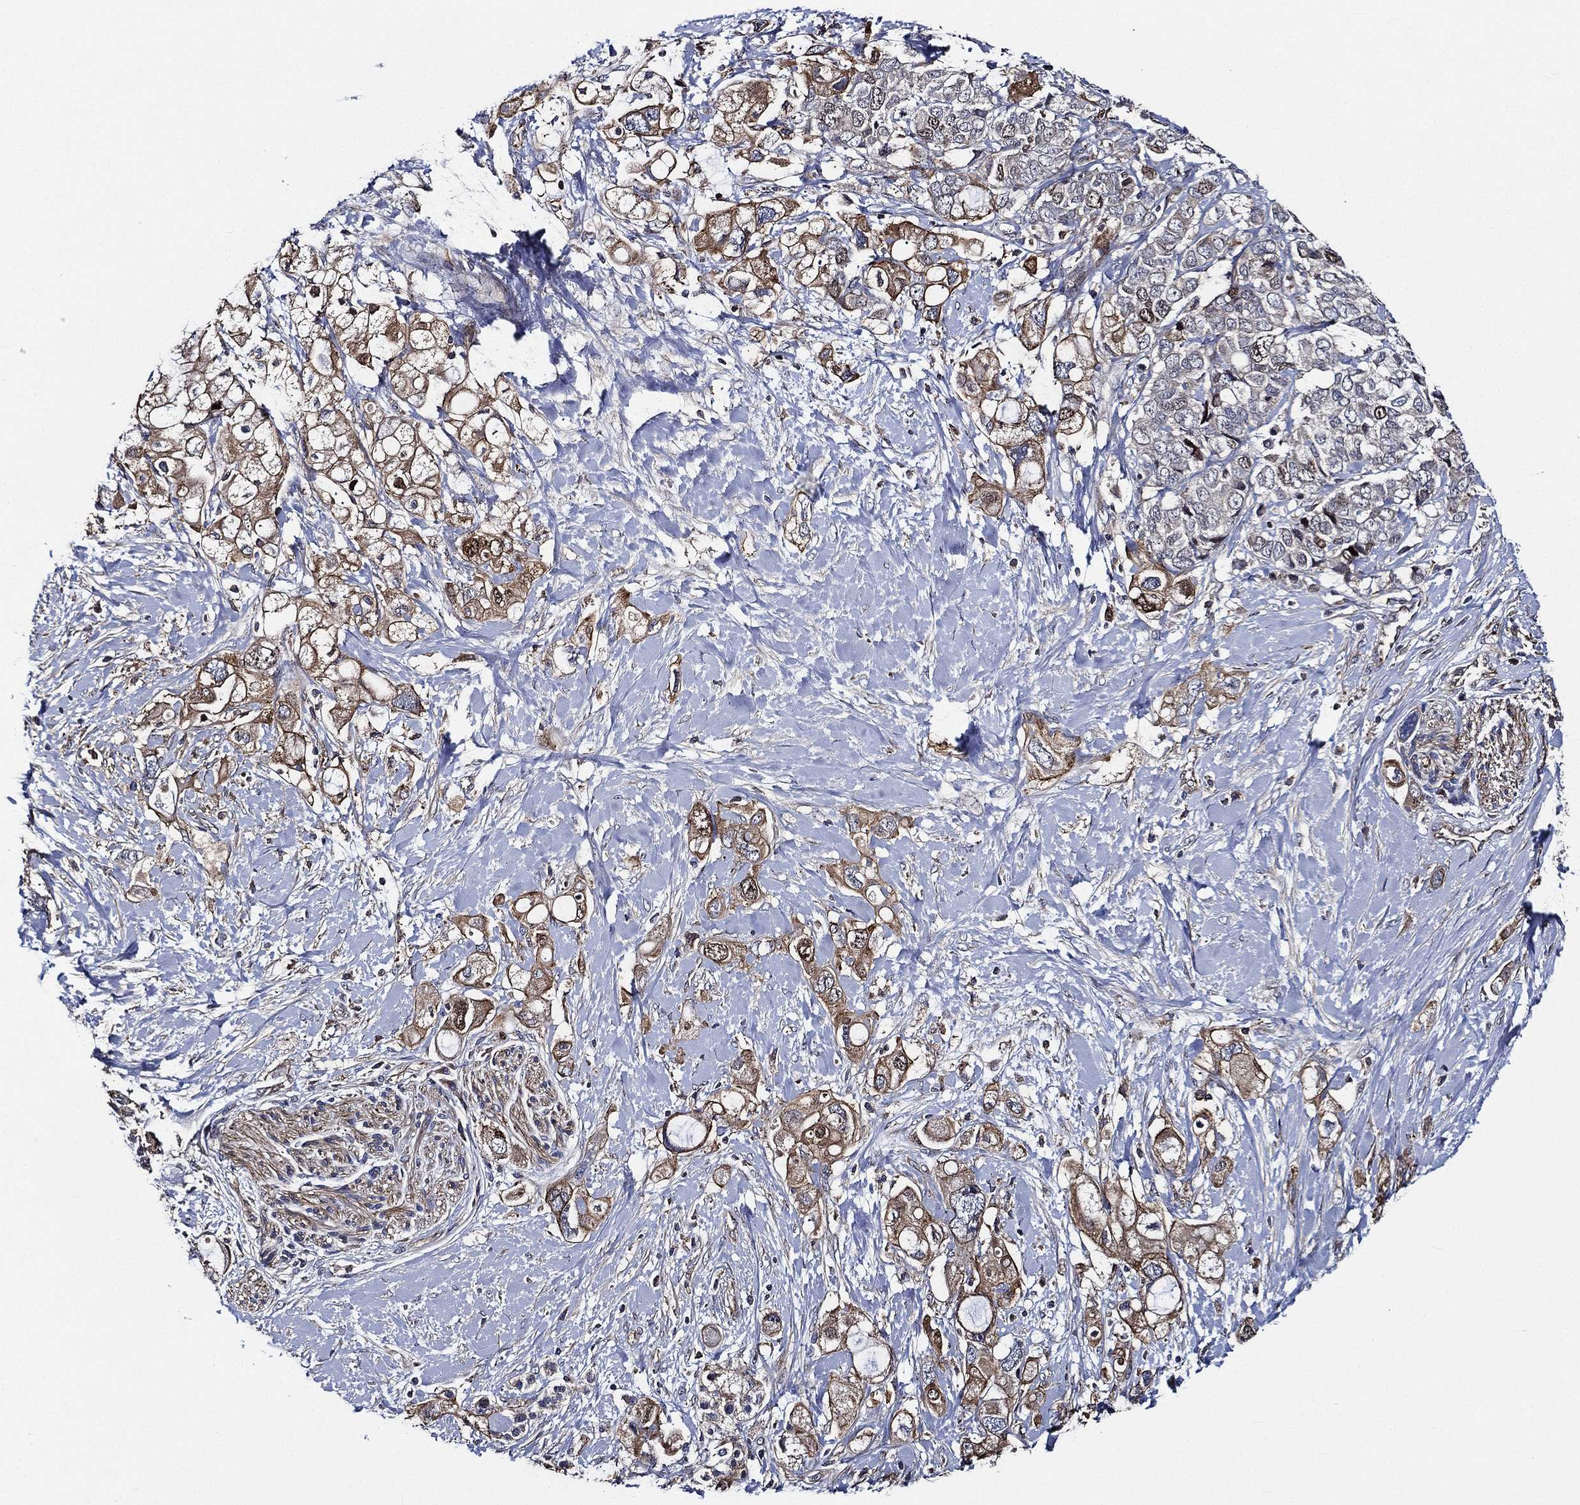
{"staining": {"intensity": "moderate", "quantity": ">75%", "location": "cytoplasmic/membranous"}, "tissue": "pancreatic cancer", "cell_type": "Tumor cells", "image_type": "cancer", "snomed": [{"axis": "morphology", "description": "Adenocarcinoma, NOS"}, {"axis": "topography", "description": "Pancreas"}], "caption": "This is a photomicrograph of IHC staining of pancreatic cancer, which shows moderate staining in the cytoplasmic/membranous of tumor cells.", "gene": "KIF20B", "patient": {"sex": "female", "age": 56}}